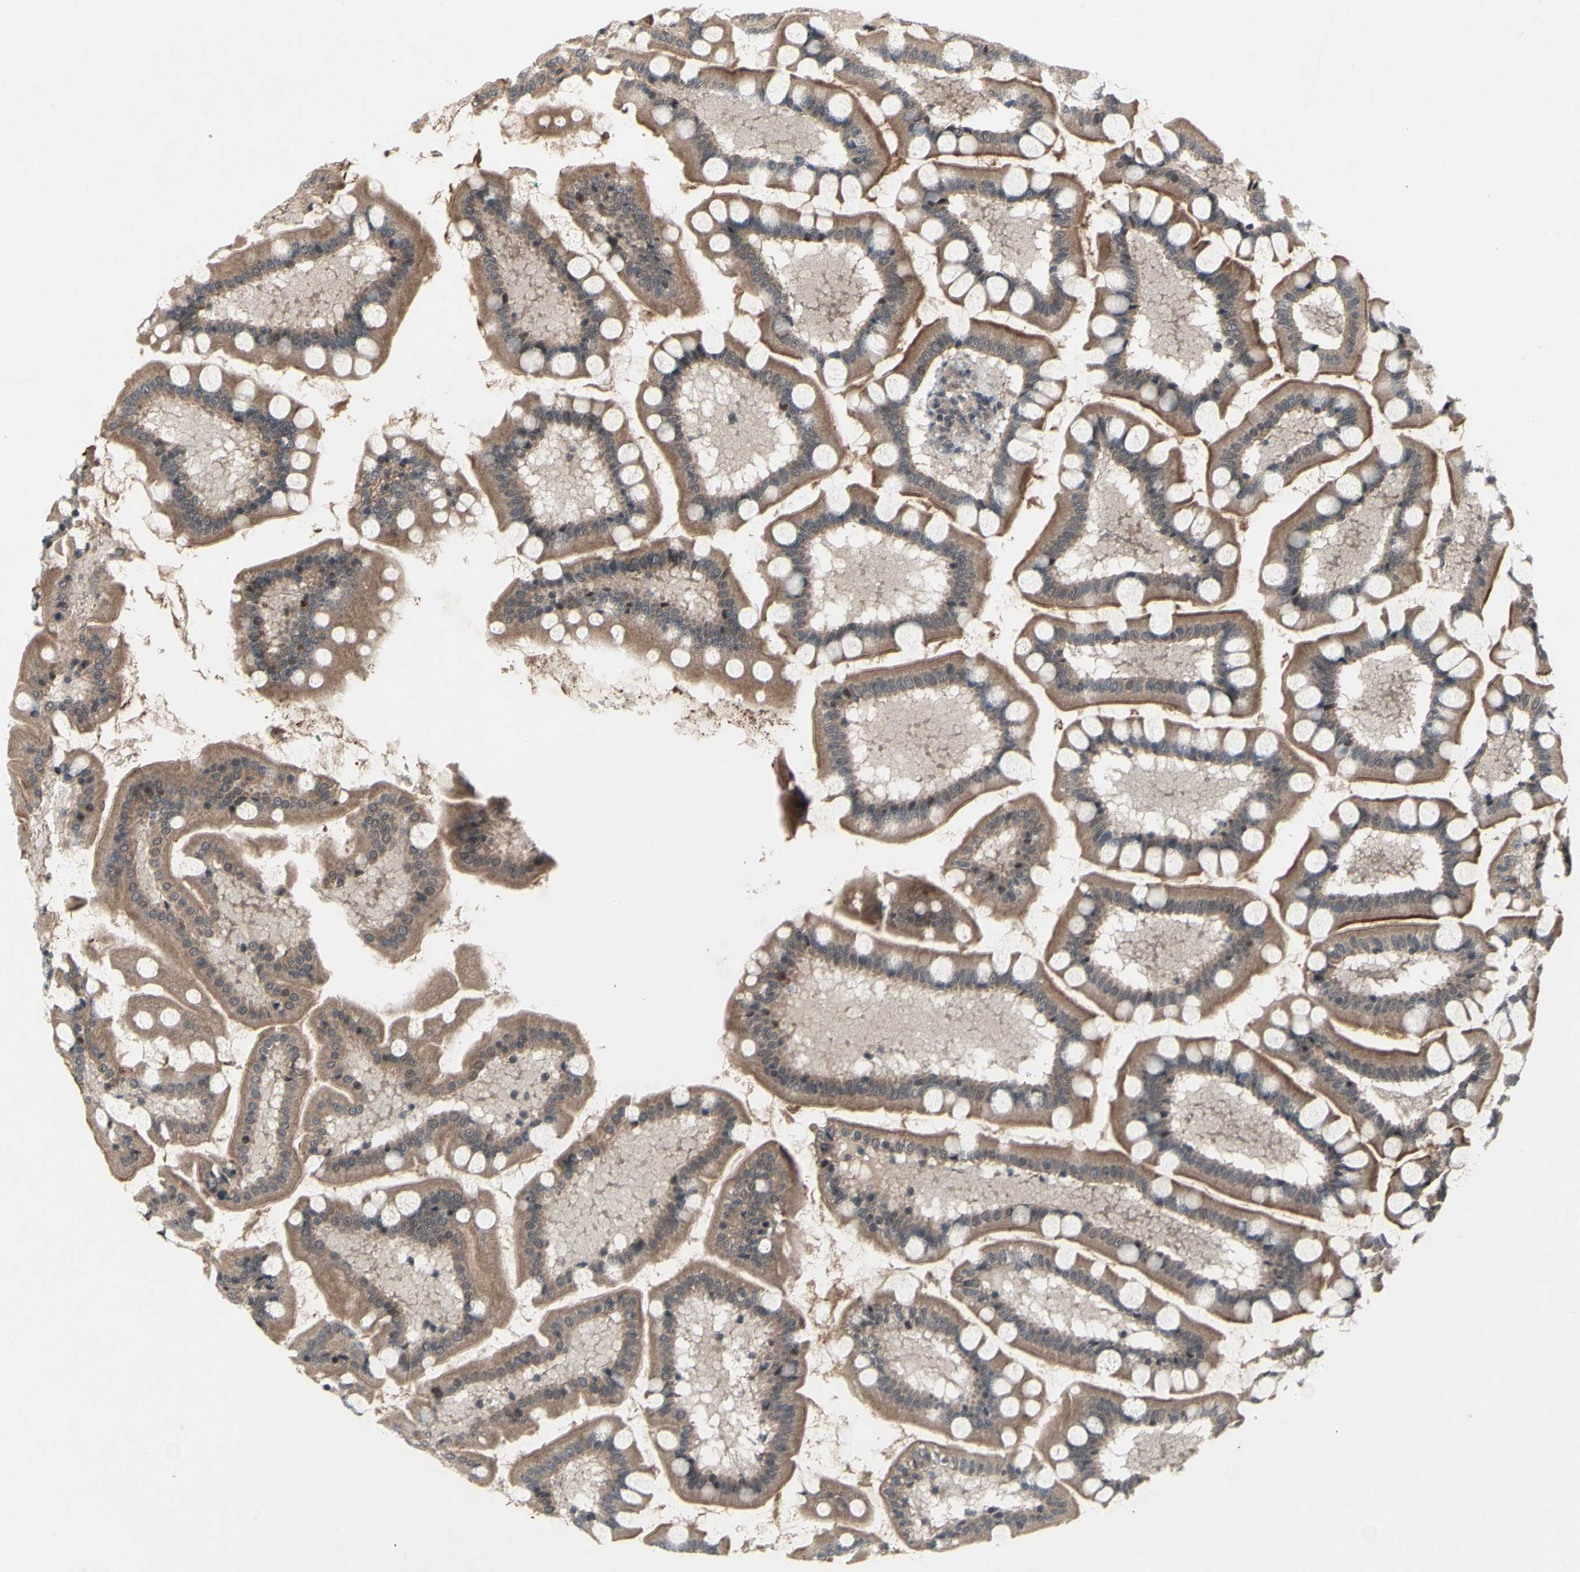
{"staining": {"intensity": "moderate", "quantity": ">75%", "location": "cytoplasmic/membranous"}, "tissue": "small intestine", "cell_type": "Glandular cells", "image_type": "normal", "snomed": [{"axis": "morphology", "description": "Normal tissue, NOS"}, {"axis": "topography", "description": "Small intestine"}], "caption": "A micrograph showing moderate cytoplasmic/membranous positivity in about >75% of glandular cells in unremarkable small intestine, as visualized by brown immunohistochemical staining.", "gene": "TRDMT1", "patient": {"sex": "male", "age": 41}}